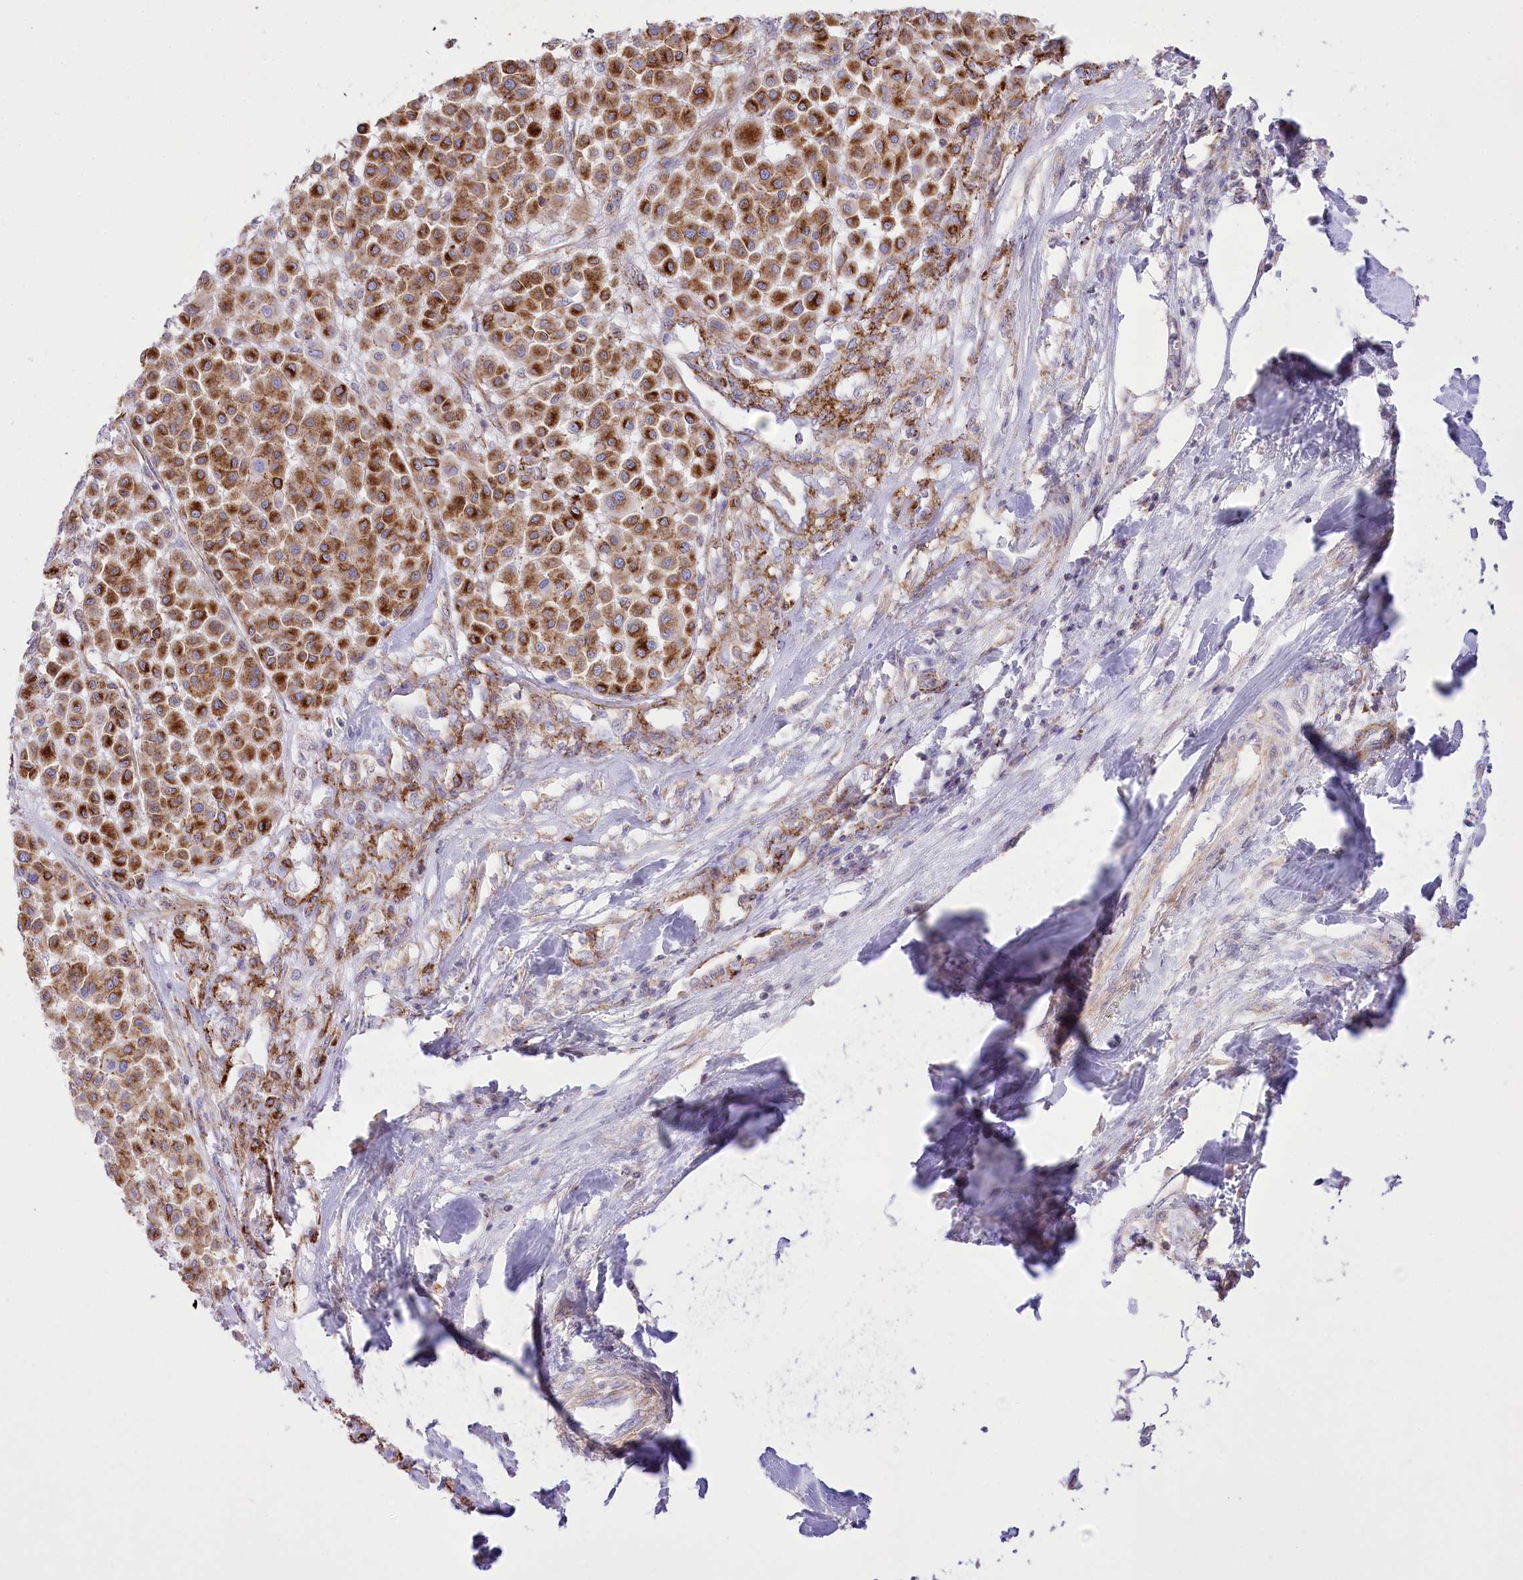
{"staining": {"intensity": "moderate", "quantity": ">75%", "location": "cytoplasmic/membranous"}, "tissue": "melanoma", "cell_type": "Tumor cells", "image_type": "cancer", "snomed": [{"axis": "morphology", "description": "Malignant melanoma, Metastatic site"}, {"axis": "topography", "description": "Soft tissue"}], "caption": "Tumor cells display medium levels of moderate cytoplasmic/membranous expression in about >75% of cells in melanoma. (DAB IHC with brightfield microscopy, high magnification).", "gene": "FAM216A", "patient": {"sex": "male", "age": 41}}